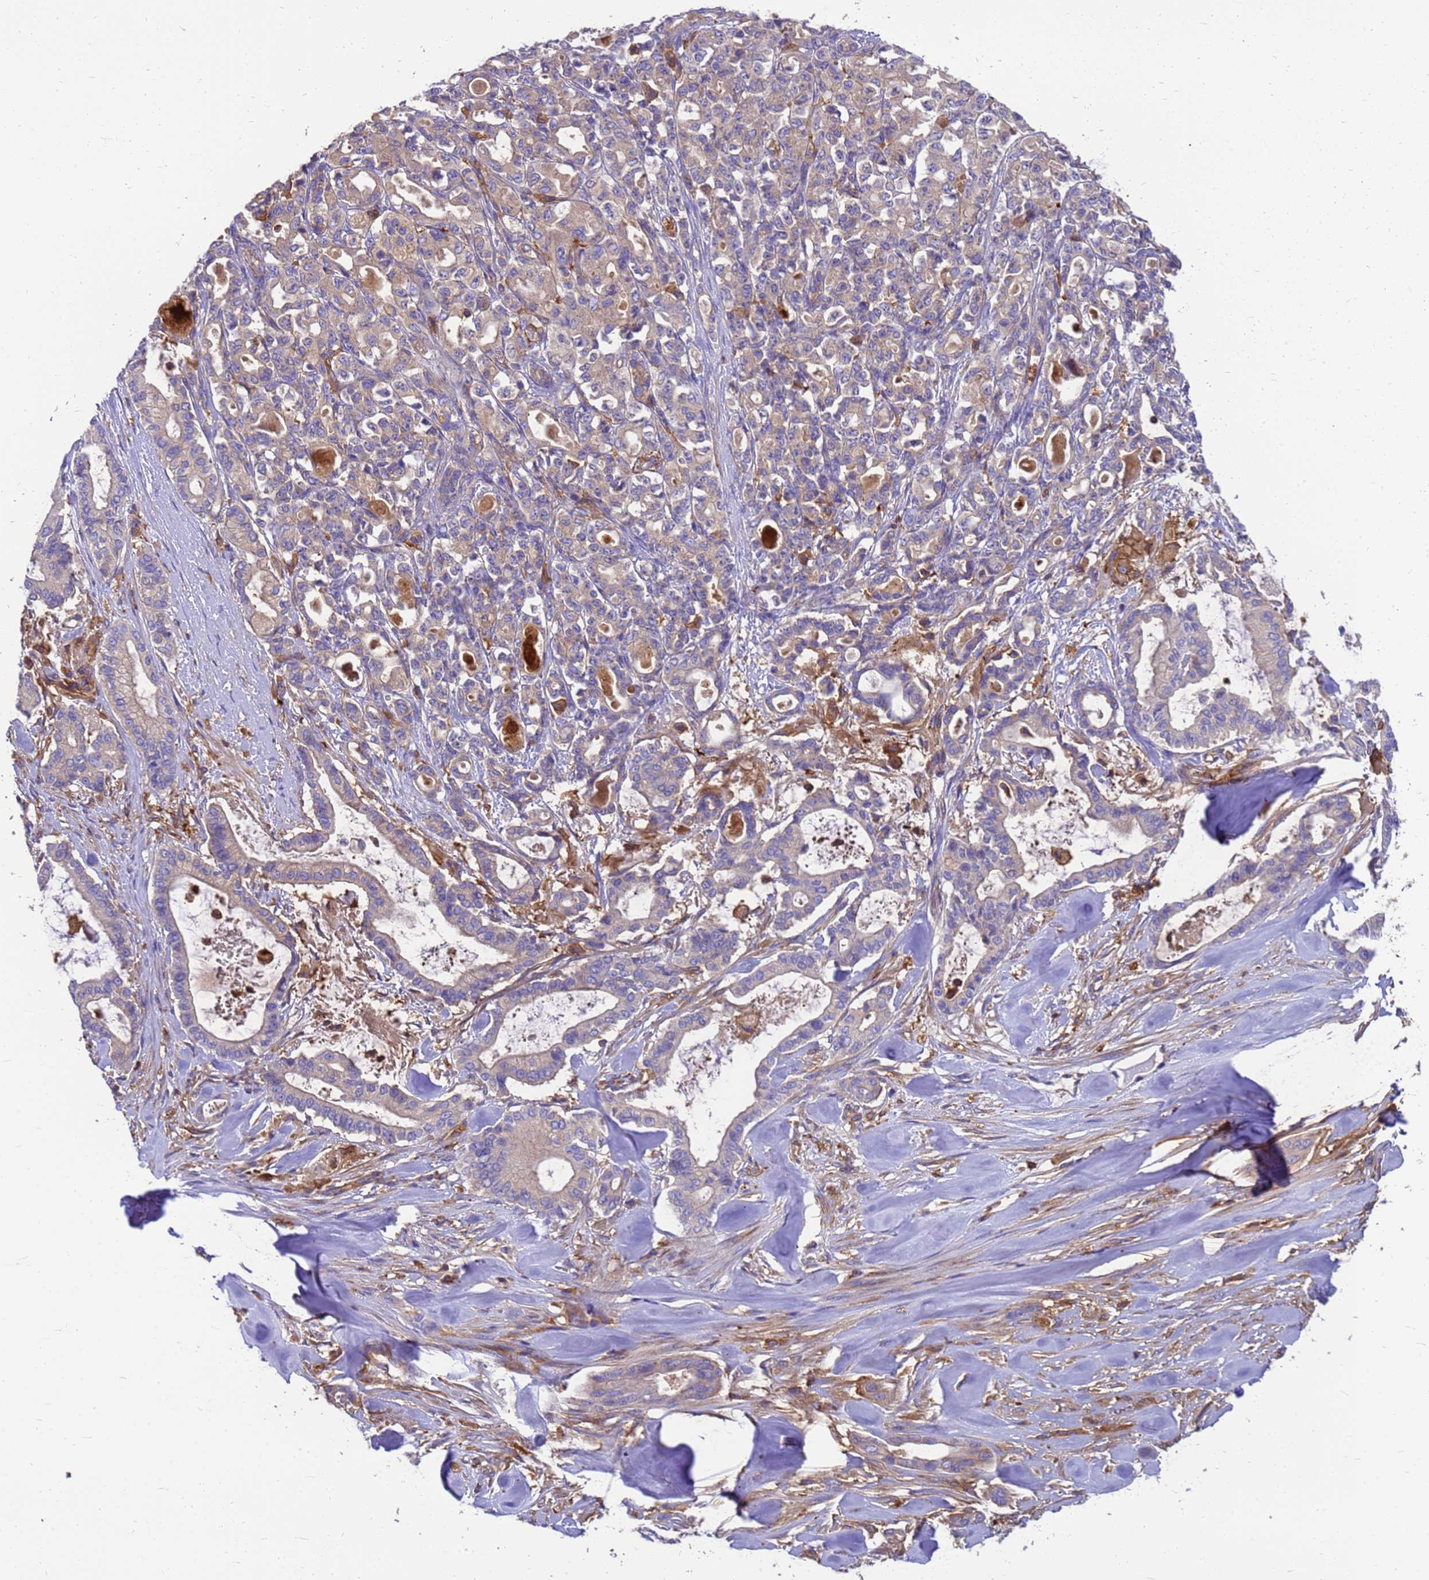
{"staining": {"intensity": "weak", "quantity": "25%-75%", "location": "cytoplasmic/membranous"}, "tissue": "pancreatic cancer", "cell_type": "Tumor cells", "image_type": "cancer", "snomed": [{"axis": "morphology", "description": "Adenocarcinoma, NOS"}, {"axis": "topography", "description": "Pancreas"}], "caption": "An image showing weak cytoplasmic/membranous expression in approximately 25%-75% of tumor cells in pancreatic cancer, as visualized by brown immunohistochemical staining.", "gene": "ZNF235", "patient": {"sex": "male", "age": 63}}